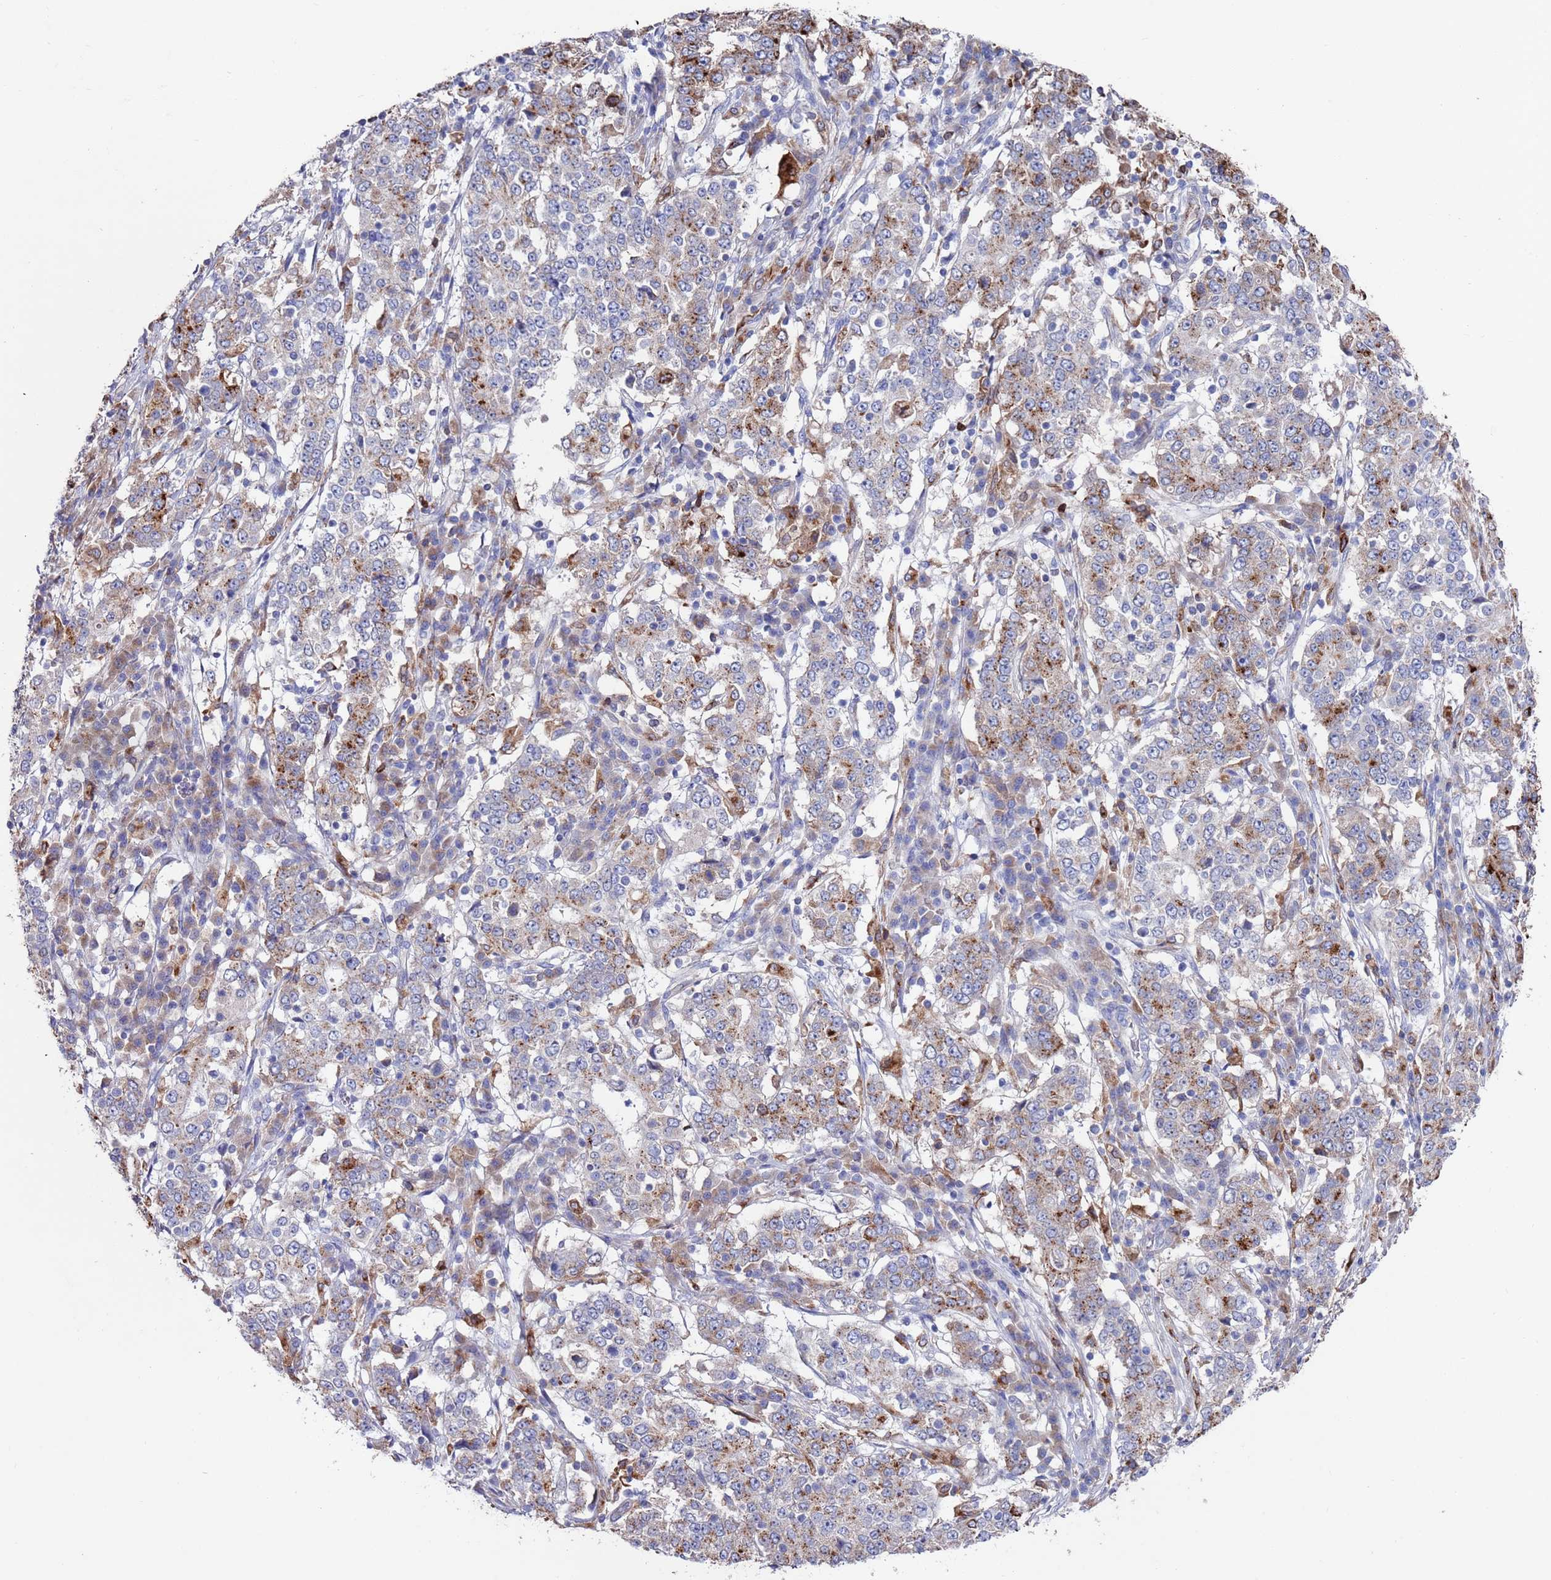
{"staining": {"intensity": "moderate", "quantity": "25%-75%", "location": "cytoplasmic/membranous"}, "tissue": "stomach cancer", "cell_type": "Tumor cells", "image_type": "cancer", "snomed": [{"axis": "morphology", "description": "Adenocarcinoma, NOS"}, {"axis": "topography", "description": "Stomach"}], "caption": "Immunohistochemical staining of human stomach adenocarcinoma shows medium levels of moderate cytoplasmic/membranous protein positivity in about 25%-75% of tumor cells. (DAB IHC with brightfield microscopy, high magnification).", "gene": "GREB1L", "patient": {"sex": "male", "age": 59}}